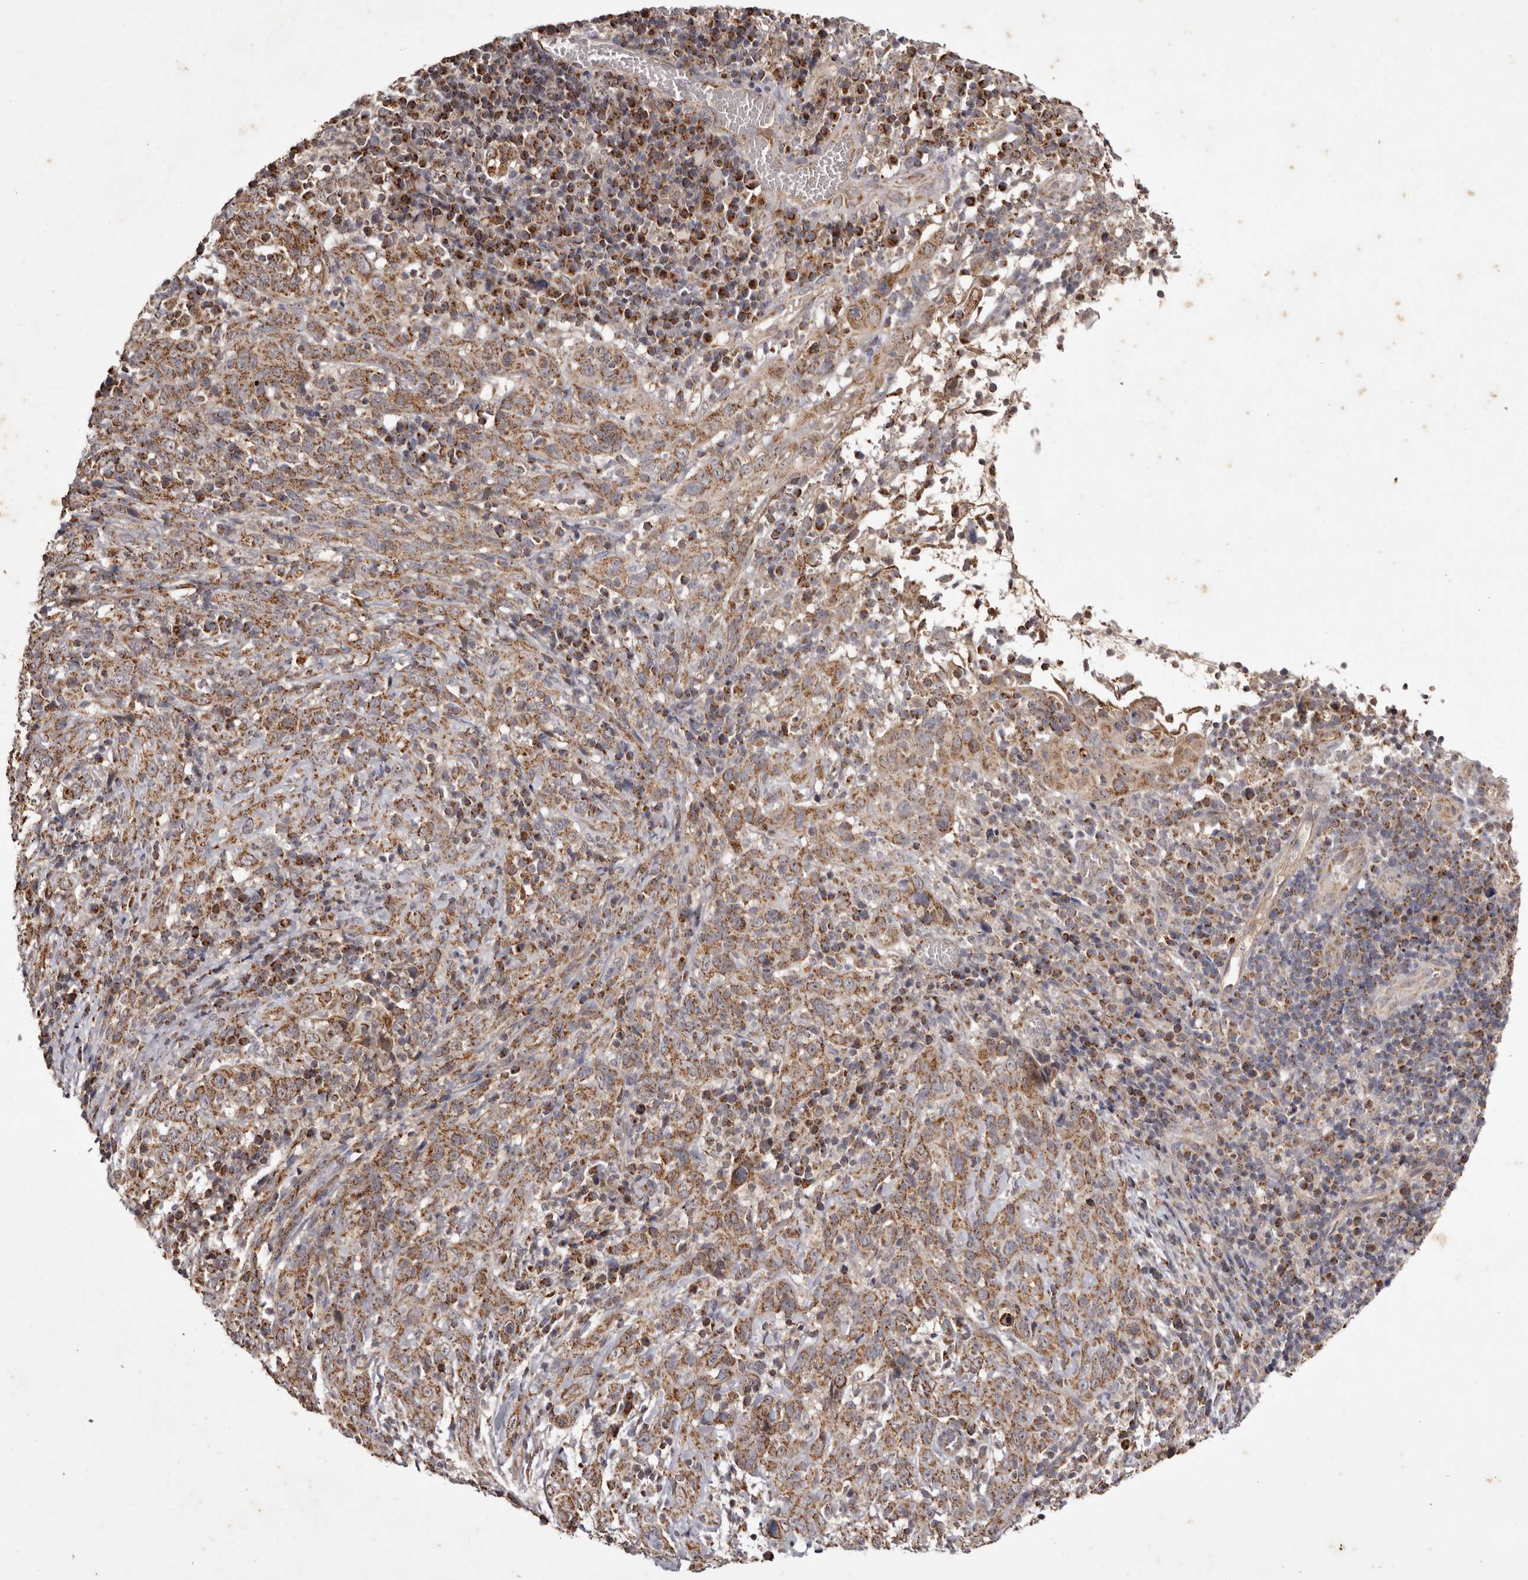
{"staining": {"intensity": "moderate", "quantity": ">75%", "location": "cytoplasmic/membranous"}, "tissue": "cervical cancer", "cell_type": "Tumor cells", "image_type": "cancer", "snomed": [{"axis": "morphology", "description": "Squamous cell carcinoma, NOS"}, {"axis": "topography", "description": "Cervix"}], "caption": "Protein expression analysis of squamous cell carcinoma (cervical) shows moderate cytoplasmic/membranous staining in approximately >75% of tumor cells. Using DAB (brown) and hematoxylin (blue) stains, captured at high magnification using brightfield microscopy.", "gene": "CPLANE2", "patient": {"sex": "female", "age": 46}}